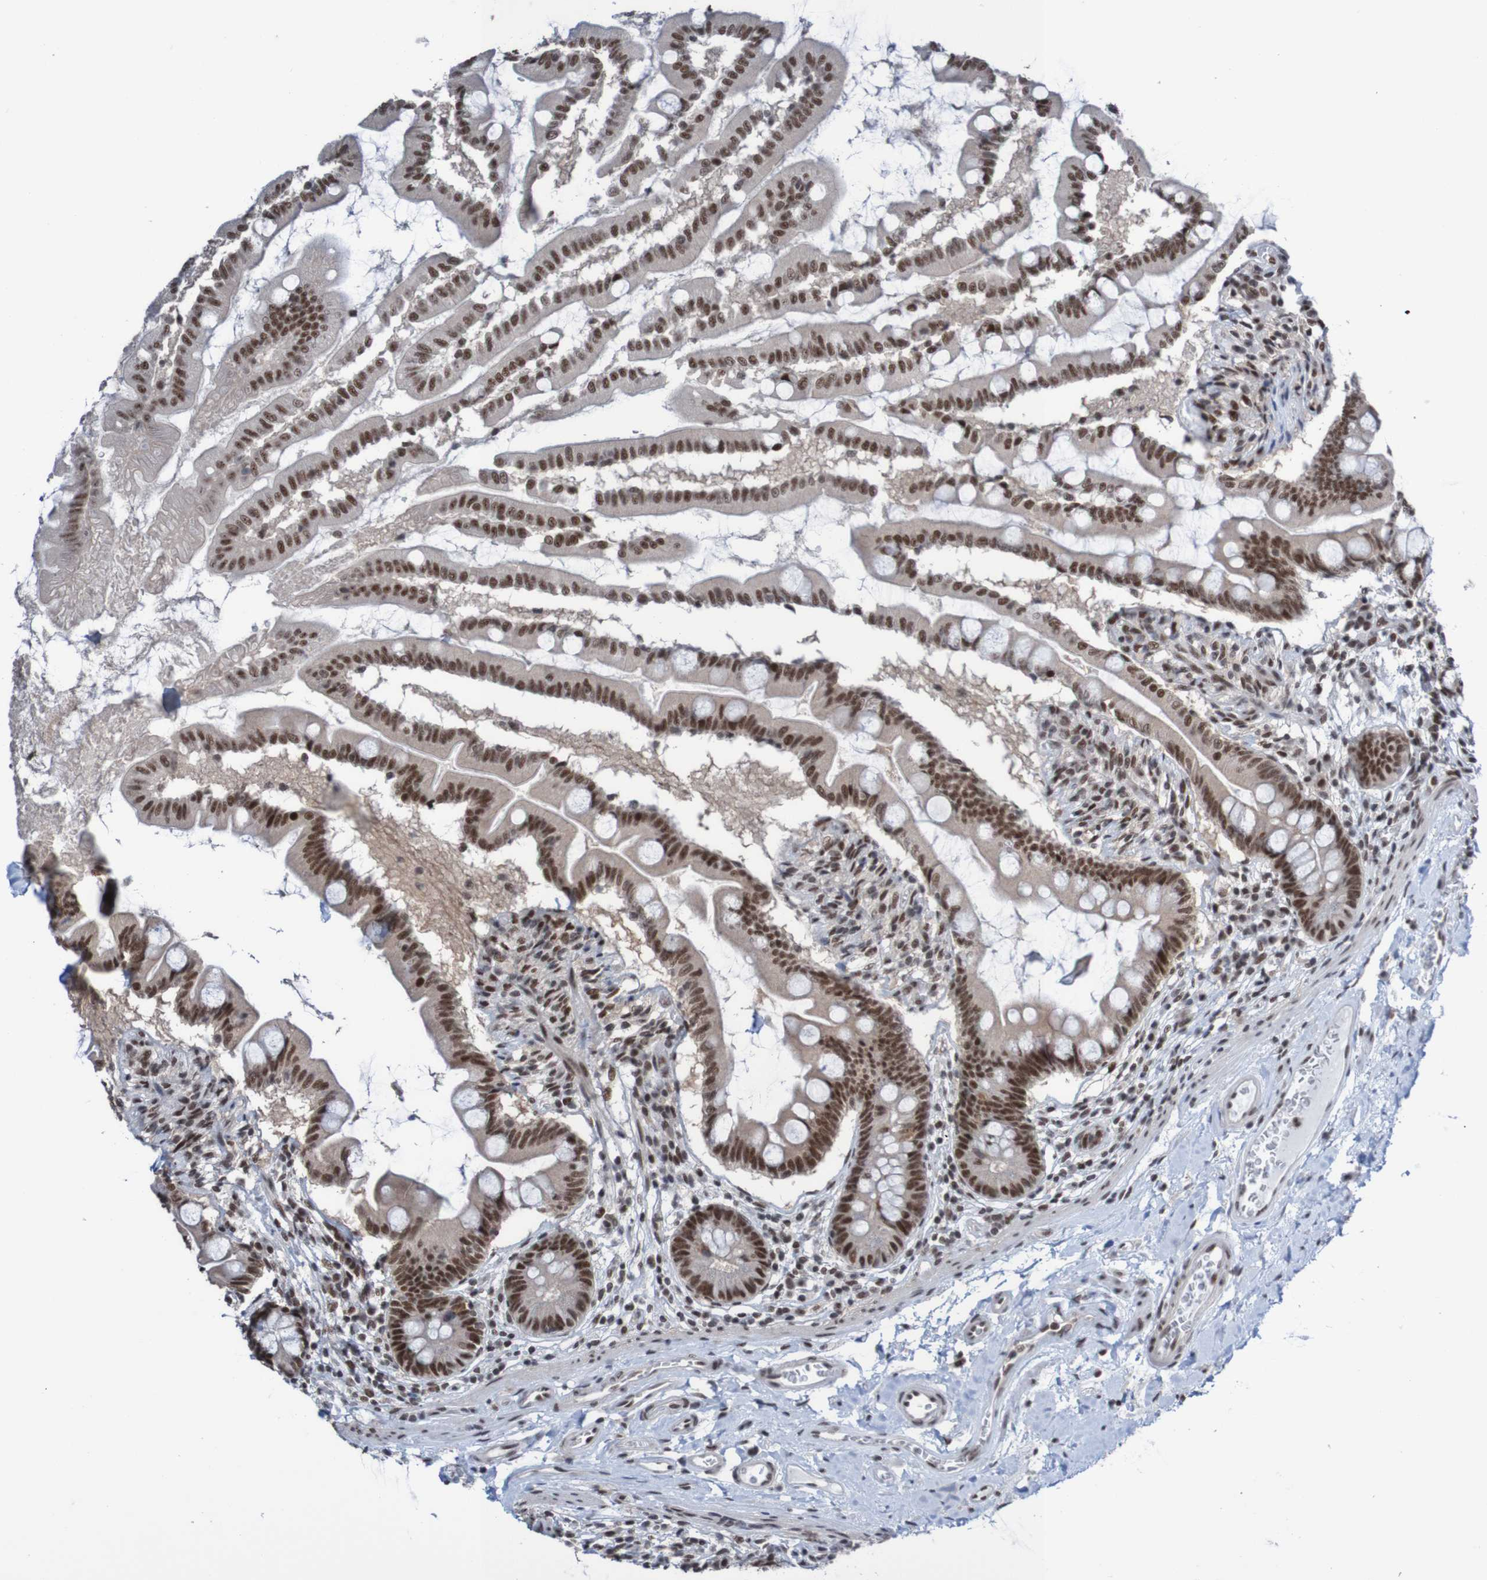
{"staining": {"intensity": "moderate", "quantity": ">75%", "location": "nuclear"}, "tissue": "small intestine", "cell_type": "Glandular cells", "image_type": "normal", "snomed": [{"axis": "morphology", "description": "Normal tissue, NOS"}, {"axis": "topography", "description": "Small intestine"}], "caption": "Brown immunohistochemical staining in normal small intestine shows moderate nuclear positivity in about >75% of glandular cells.", "gene": "CDC5L", "patient": {"sex": "female", "age": 56}}